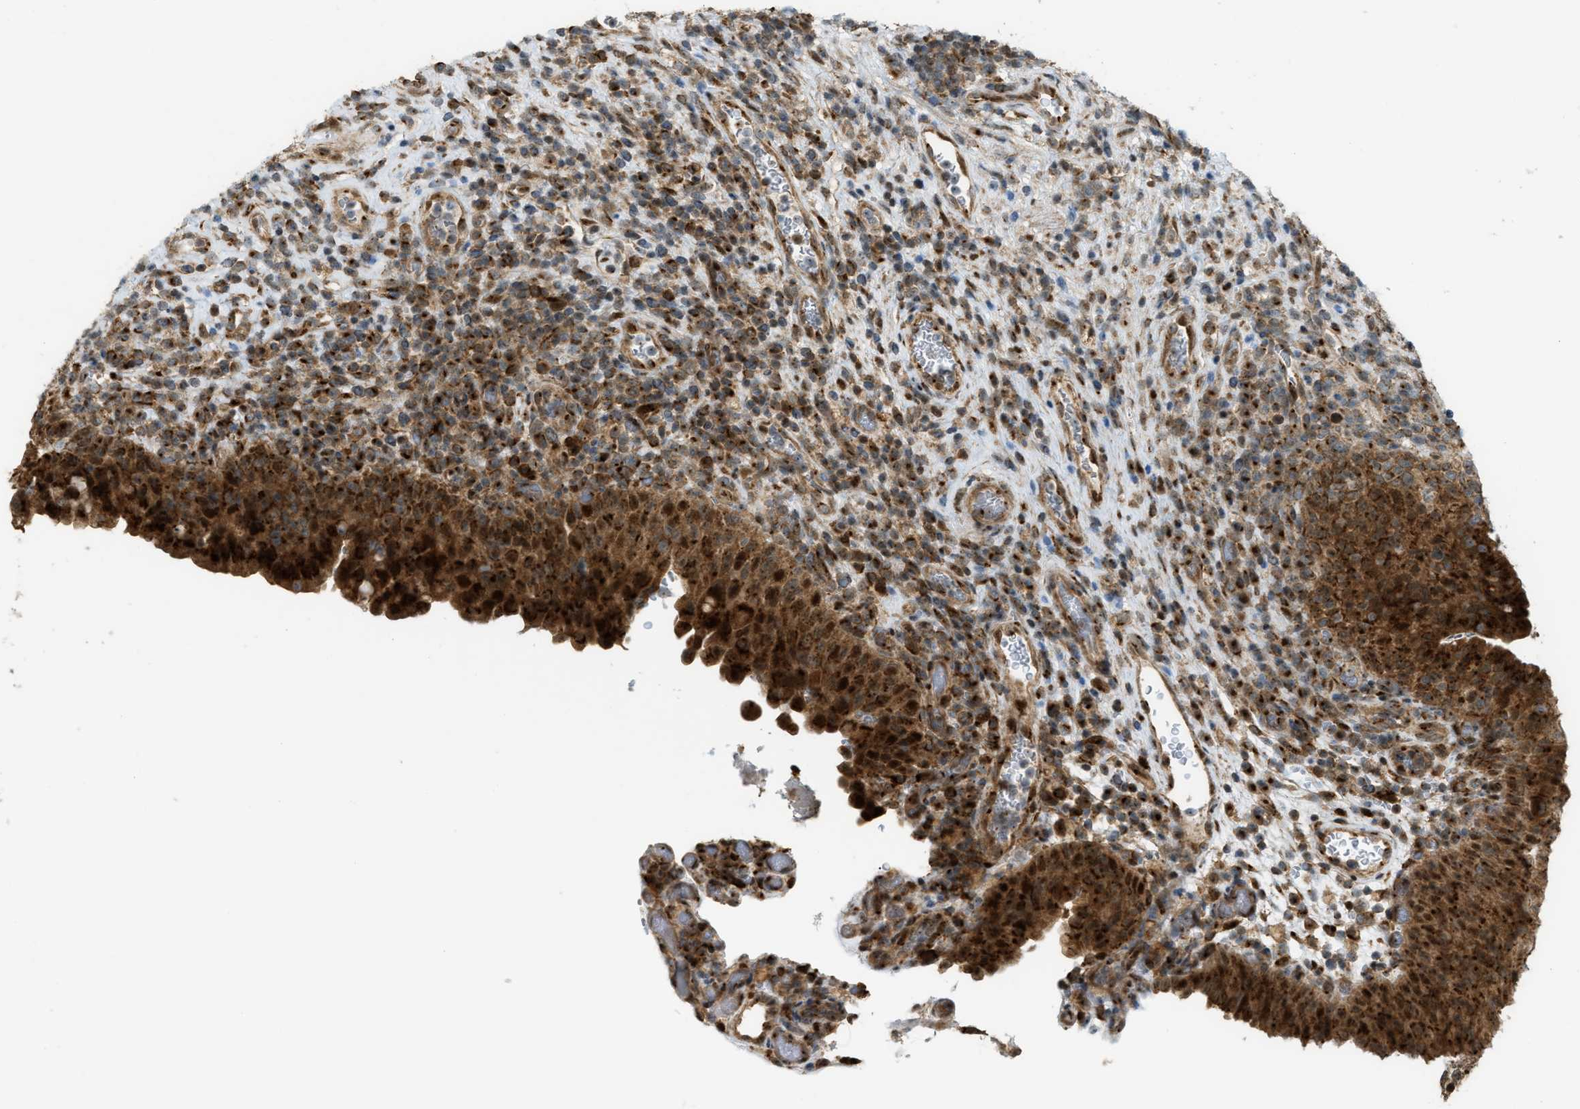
{"staining": {"intensity": "strong", "quantity": ">75%", "location": "cytoplasmic/membranous,nuclear"}, "tissue": "urothelial cancer", "cell_type": "Tumor cells", "image_type": "cancer", "snomed": [{"axis": "morphology", "description": "Urothelial carcinoma, Low grade"}, {"axis": "topography", "description": "Urinary bladder"}], "caption": "Immunohistochemistry (IHC) of human urothelial carcinoma (low-grade) exhibits high levels of strong cytoplasmic/membranous and nuclear staining in approximately >75% of tumor cells.", "gene": "CCDC186", "patient": {"sex": "female", "age": 75}}